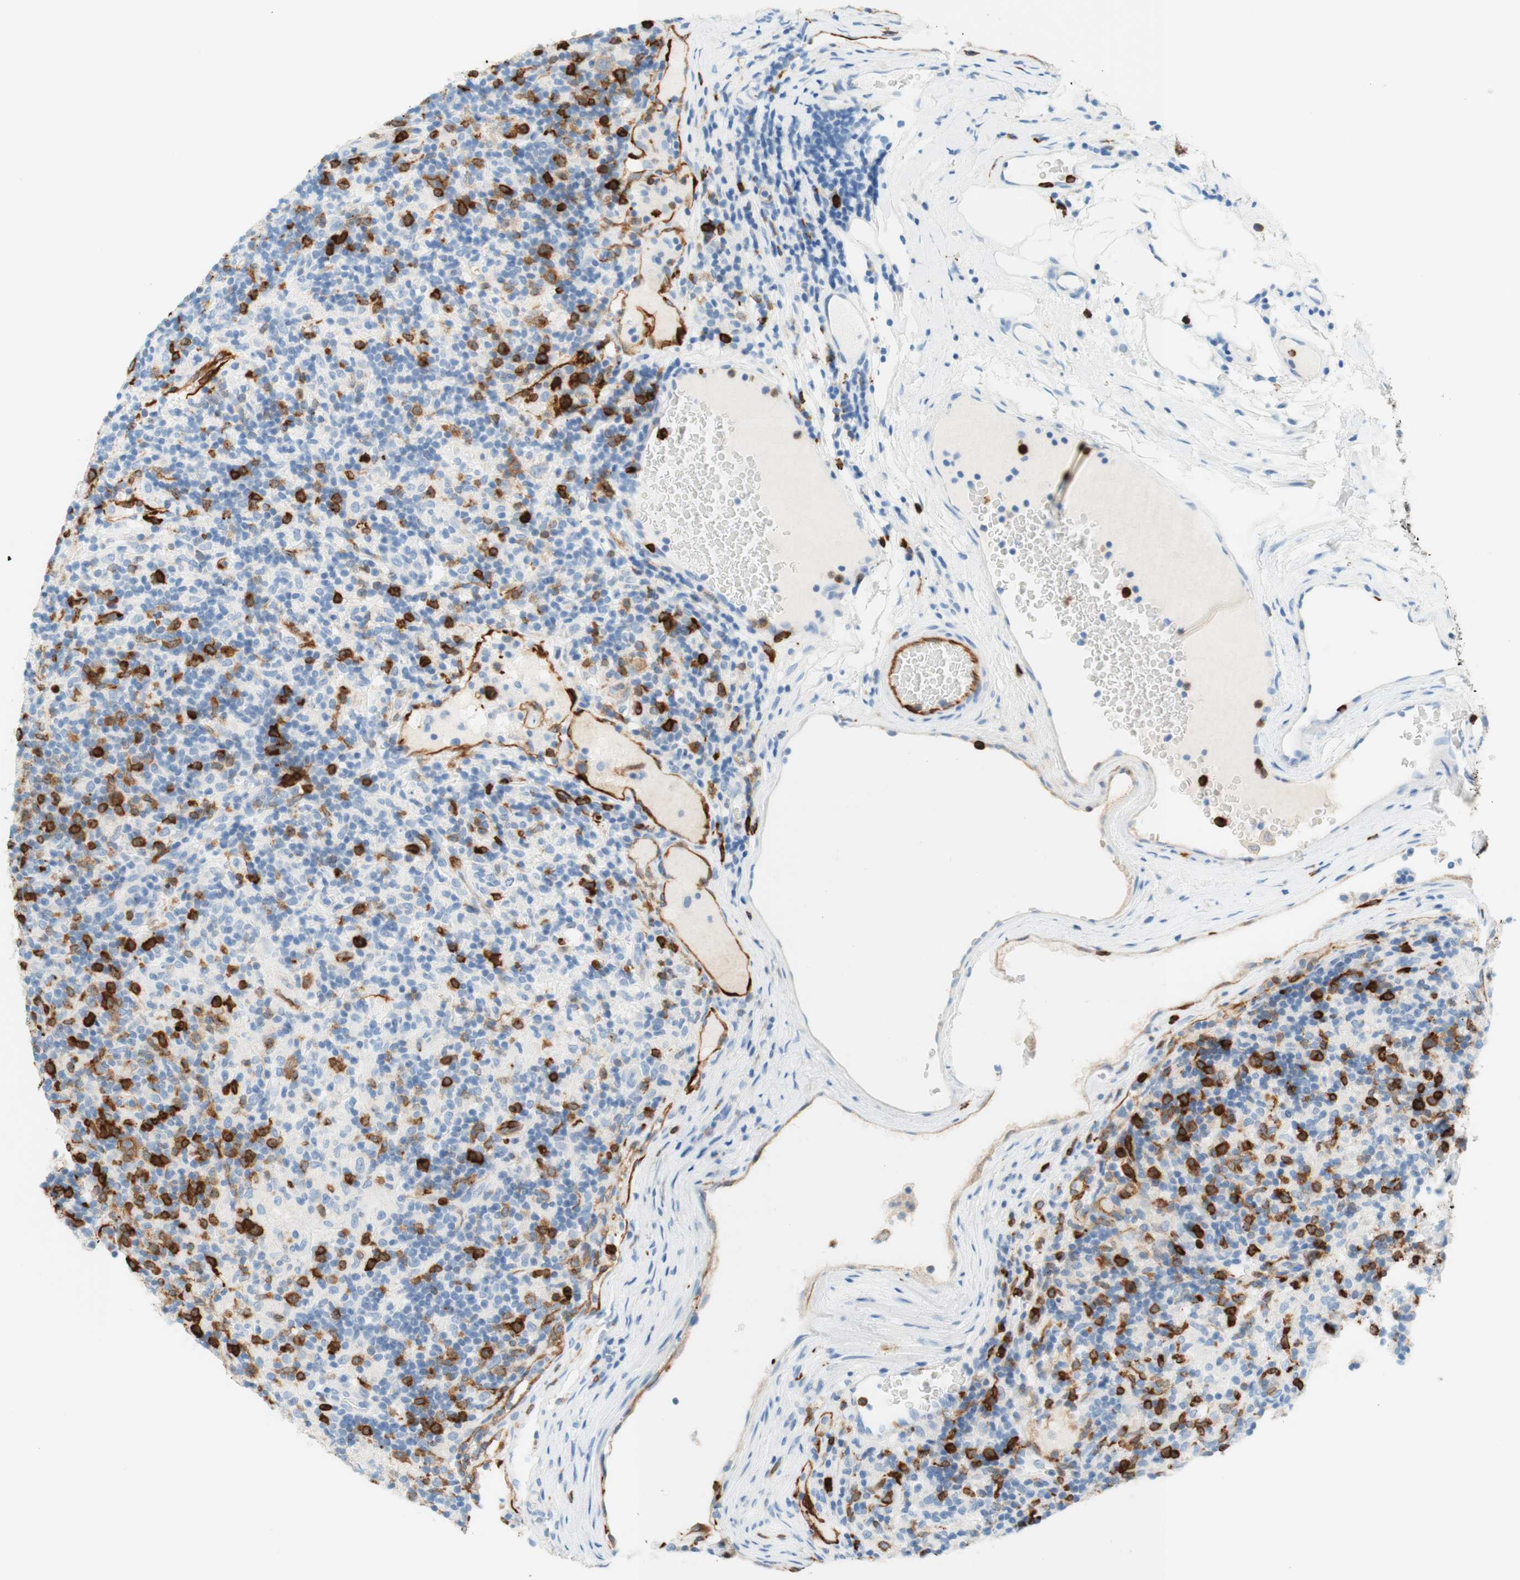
{"staining": {"intensity": "moderate", "quantity": "25%-75%", "location": "cytoplasmic/membranous"}, "tissue": "lymphoma", "cell_type": "Tumor cells", "image_type": "cancer", "snomed": [{"axis": "morphology", "description": "Hodgkin's disease, NOS"}, {"axis": "topography", "description": "Lymph node"}], "caption": "This histopathology image exhibits IHC staining of human Hodgkin's disease, with medium moderate cytoplasmic/membranous expression in approximately 25%-75% of tumor cells.", "gene": "STMN1", "patient": {"sex": "male", "age": 70}}